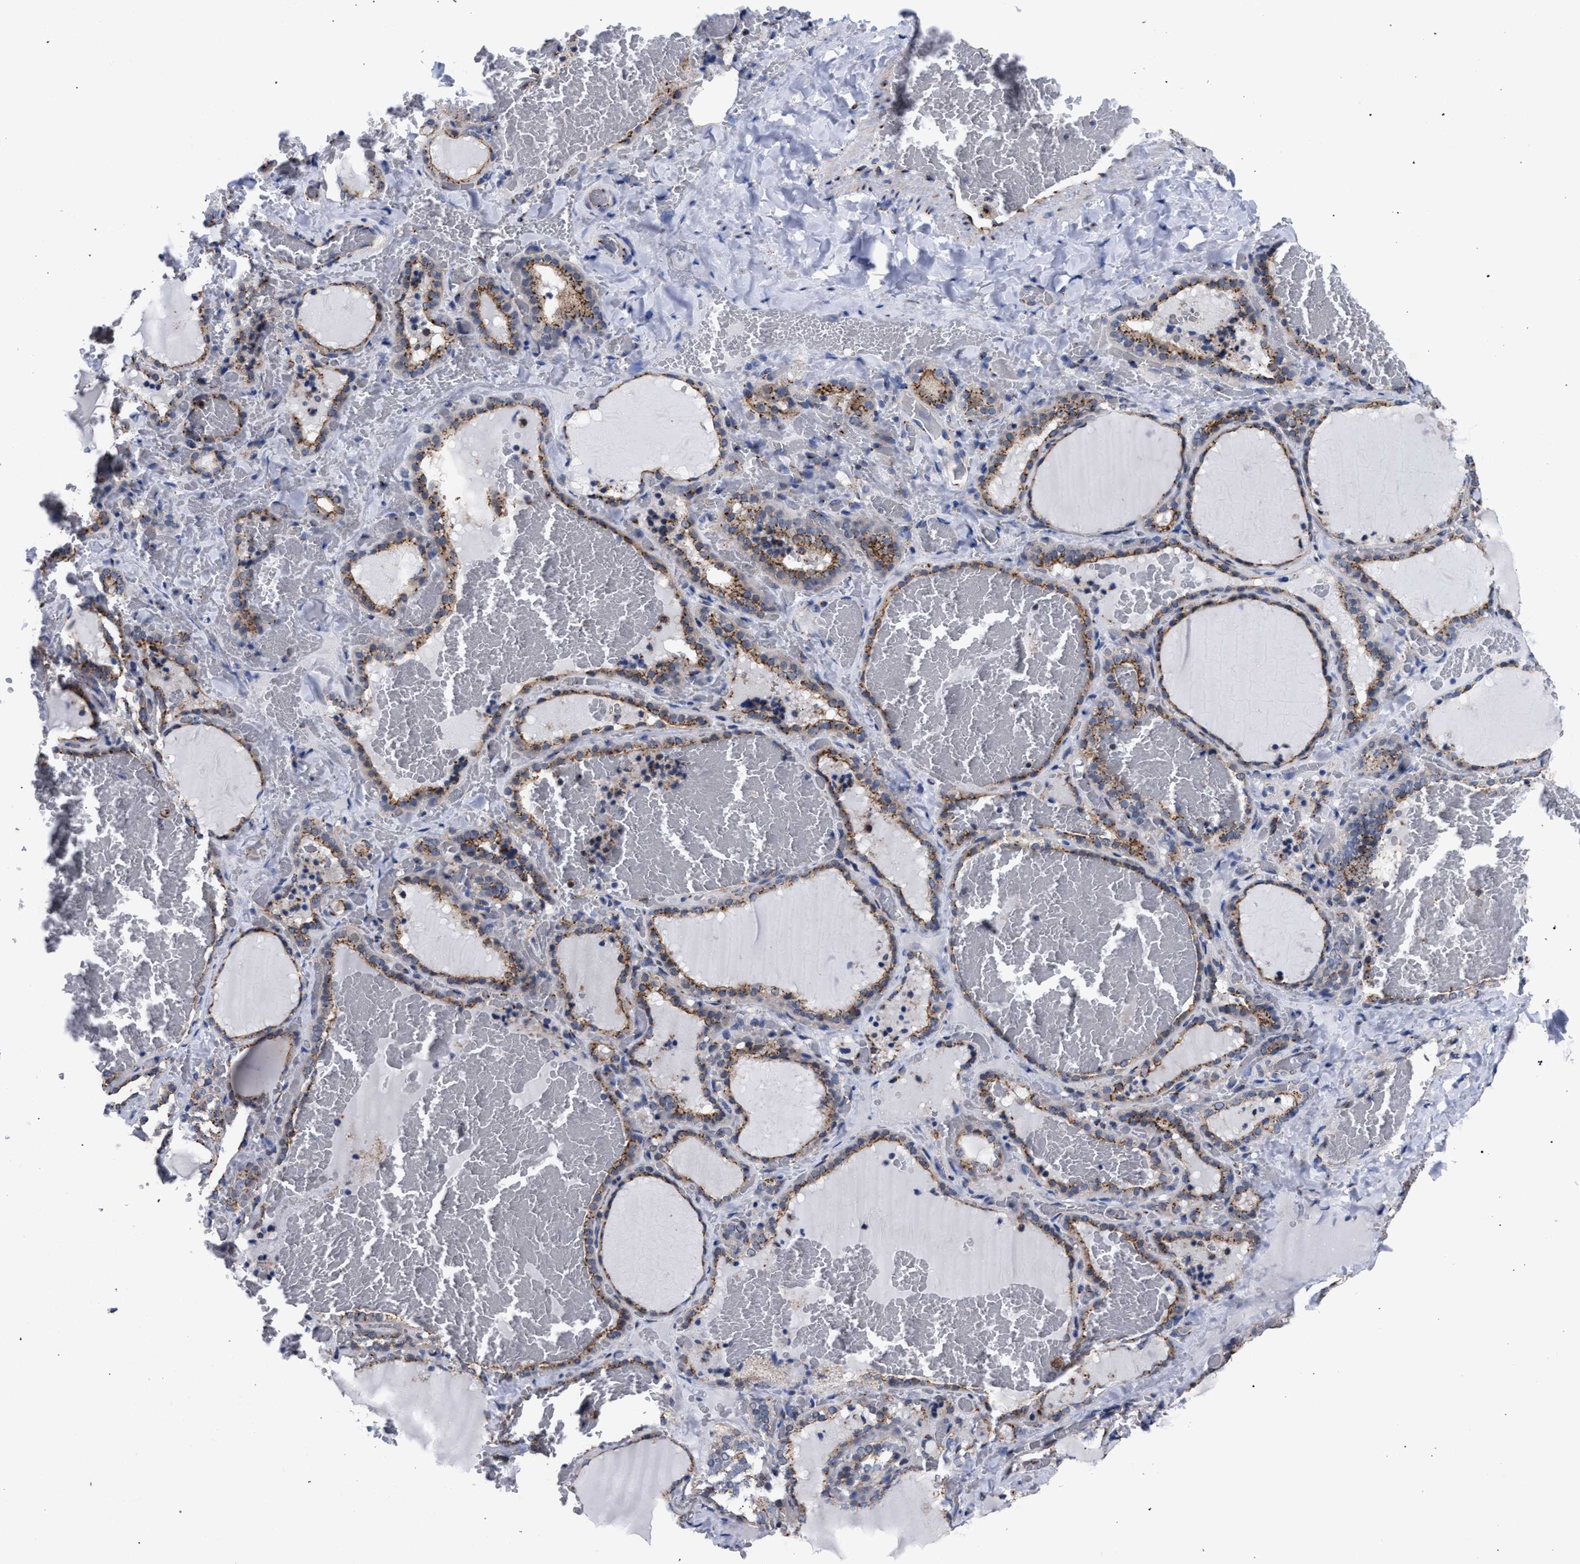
{"staining": {"intensity": "moderate", "quantity": ">75%", "location": "cytoplasmic/membranous"}, "tissue": "thyroid gland", "cell_type": "Glandular cells", "image_type": "normal", "snomed": [{"axis": "morphology", "description": "Normal tissue, NOS"}, {"axis": "topography", "description": "Thyroid gland"}], "caption": "About >75% of glandular cells in unremarkable human thyroid gland reveal moderate cytoplasmic/membranous protein expression as visualized by brown immunohistochemical staining.", "gene": "GOLGA2", "patient": {"sex": "female", "age": 22}}